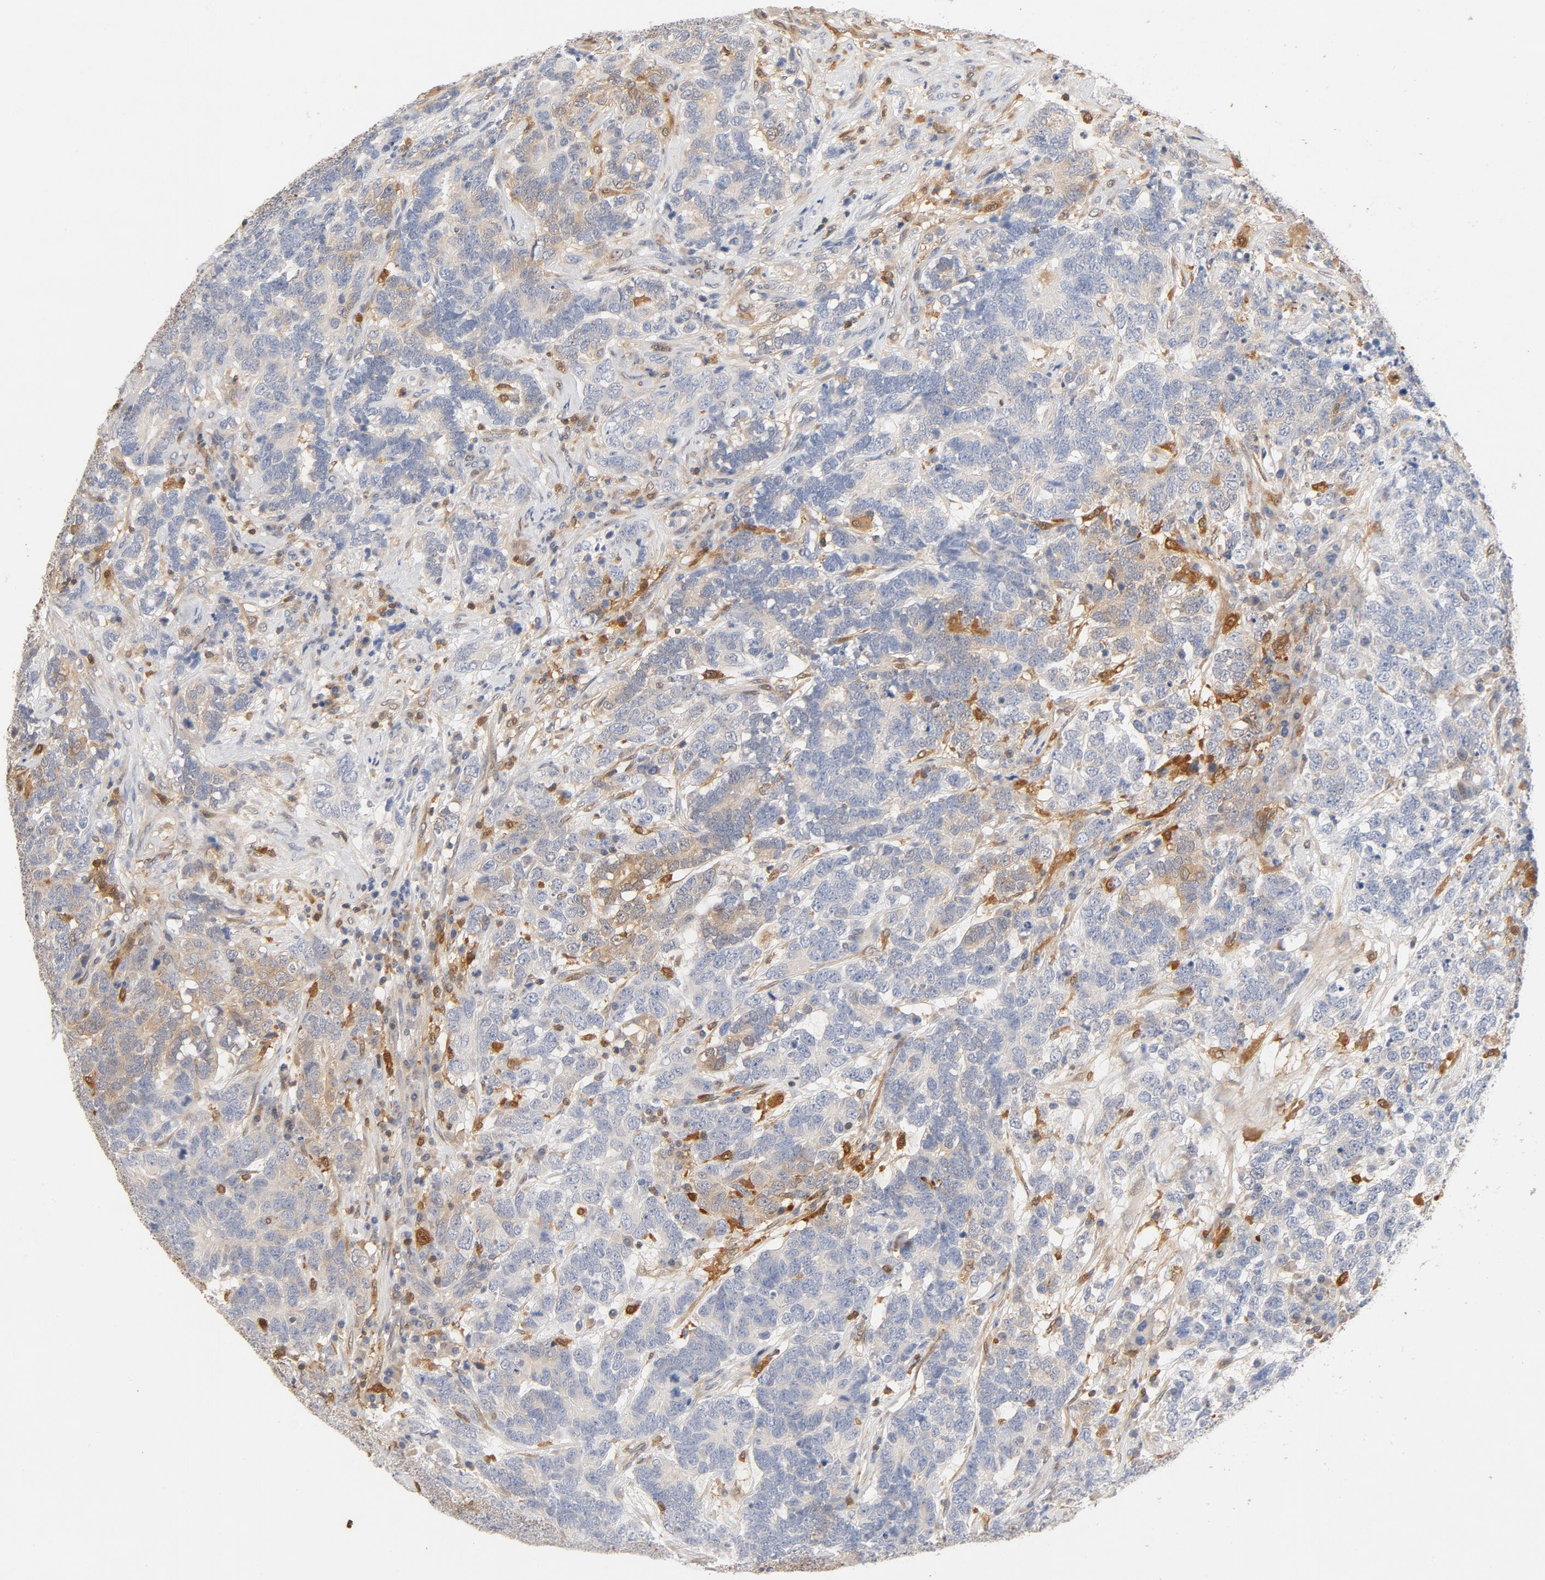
{"staining": {"intensity": "moderate", "quantity": "<25%", "location": "cytoplasmic/membranous"}, "tissue": "testis cancer", "cell_type": "Tumor cells", "image_type": "cancer", "snomed": [{"axis": "morphology", "description": "Carcinoma, Embryonal, NOS"}, {"axis": "topography", "description": "Testis"}], "caption": "The histopathology image shows staining of testis cancer (embryonal carcinoma), revealing moderate cytoplasmic/membranous protein positivity (brown color) within tumor cells.", "gene": "STAT1", "patient": {"sex": "male", "age": 26}}